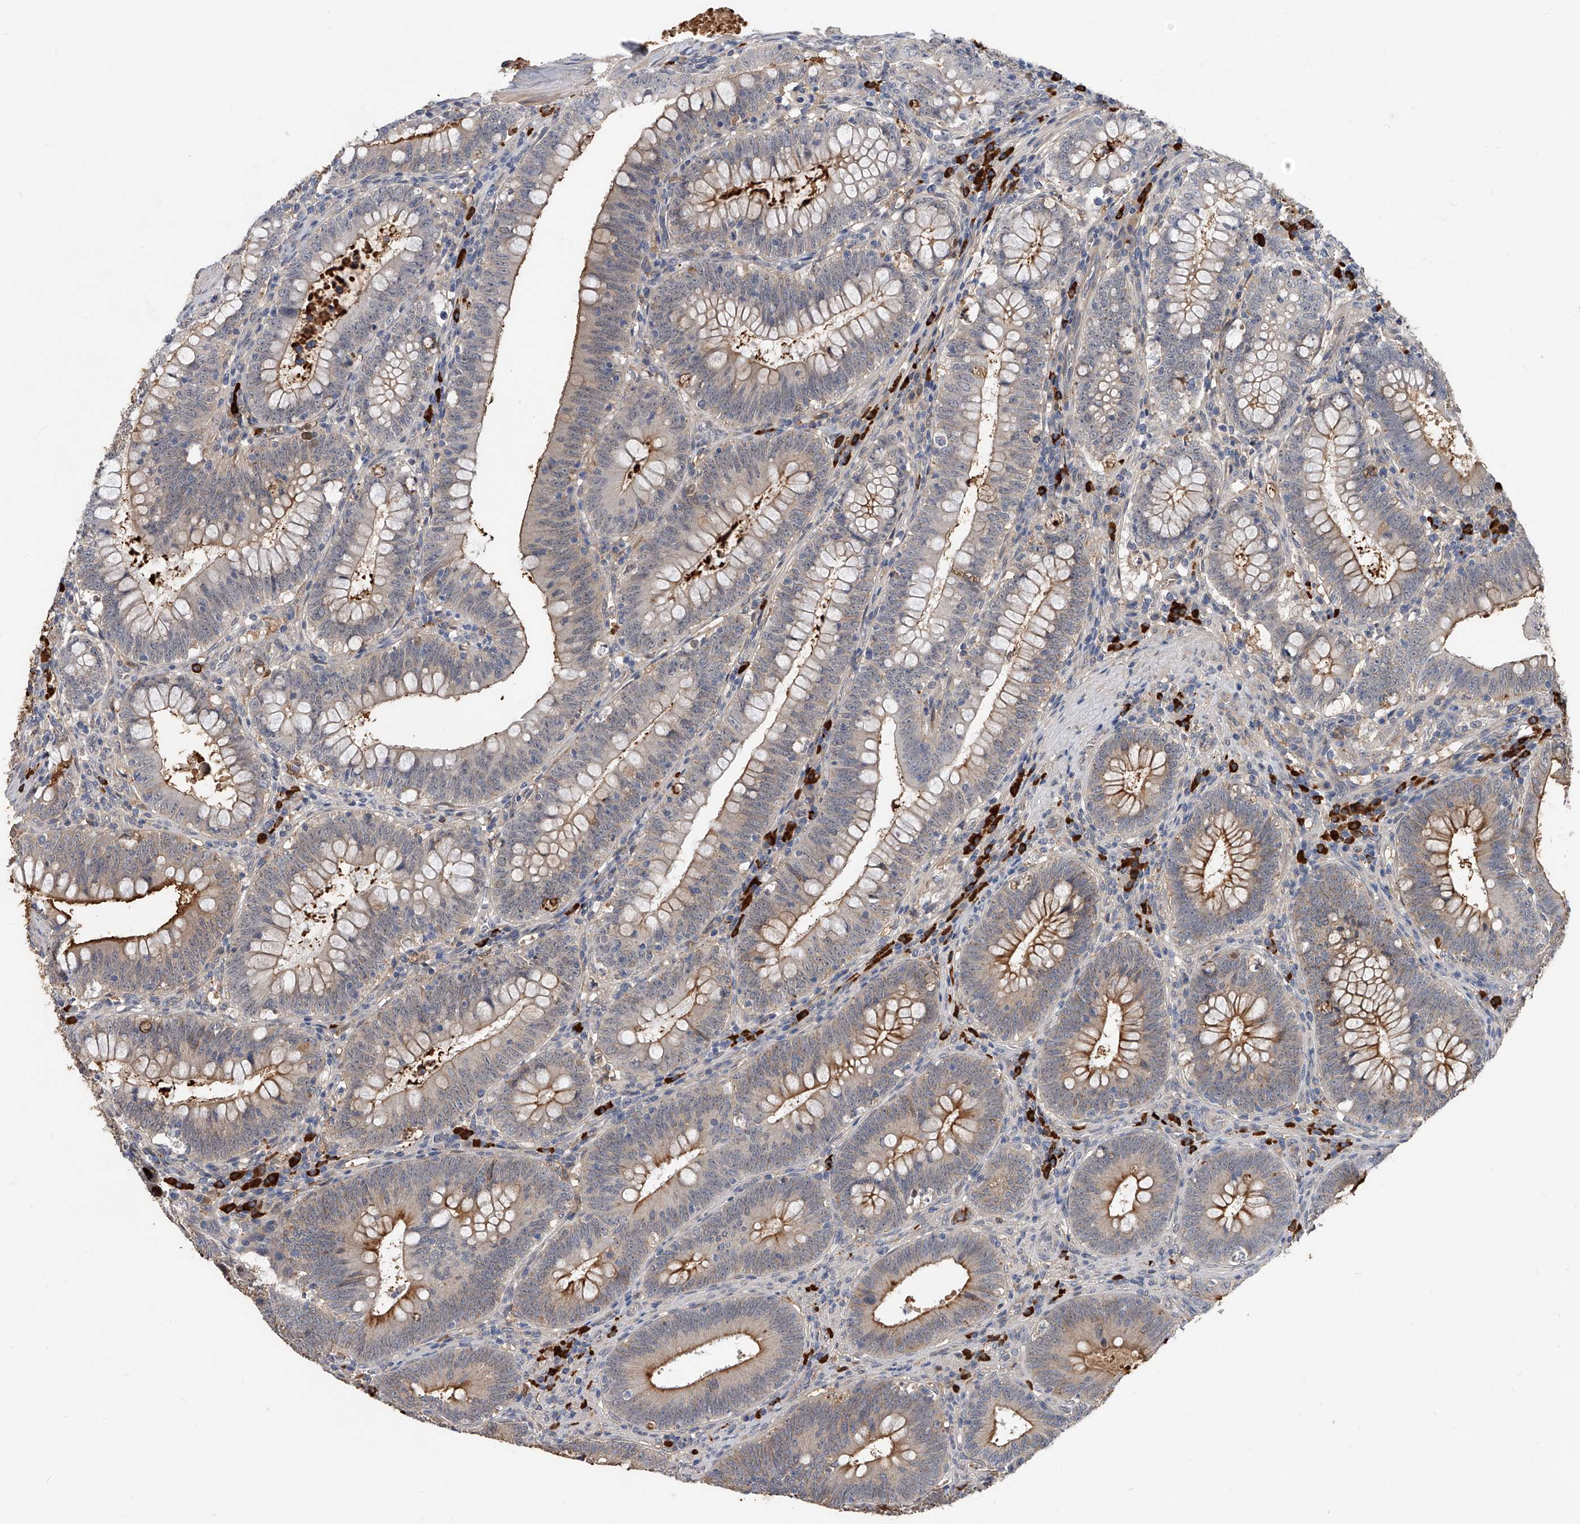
{"staining": {"intensity": "moderate", "quantity": "25%-75%", "location": "cytoplasmic/membranous"}, "tissue": "colorectal cancer", "cell_type": "Tumor cells", "image_type": "cancer", "snomed": [{"axis": "morphology", "description": "Normal tissue, NOS"}, {"axis": "topography", "description": "Colon"}], "caption": "Immunohistochemical staining of human colorectal cancer demonstrates medium levels of moderate cytoplasmic/membranous positivity in about 25%-75% of tumor cells.", "gene": "ZNF25", "patient": {"sex": "female", "age": 82}}